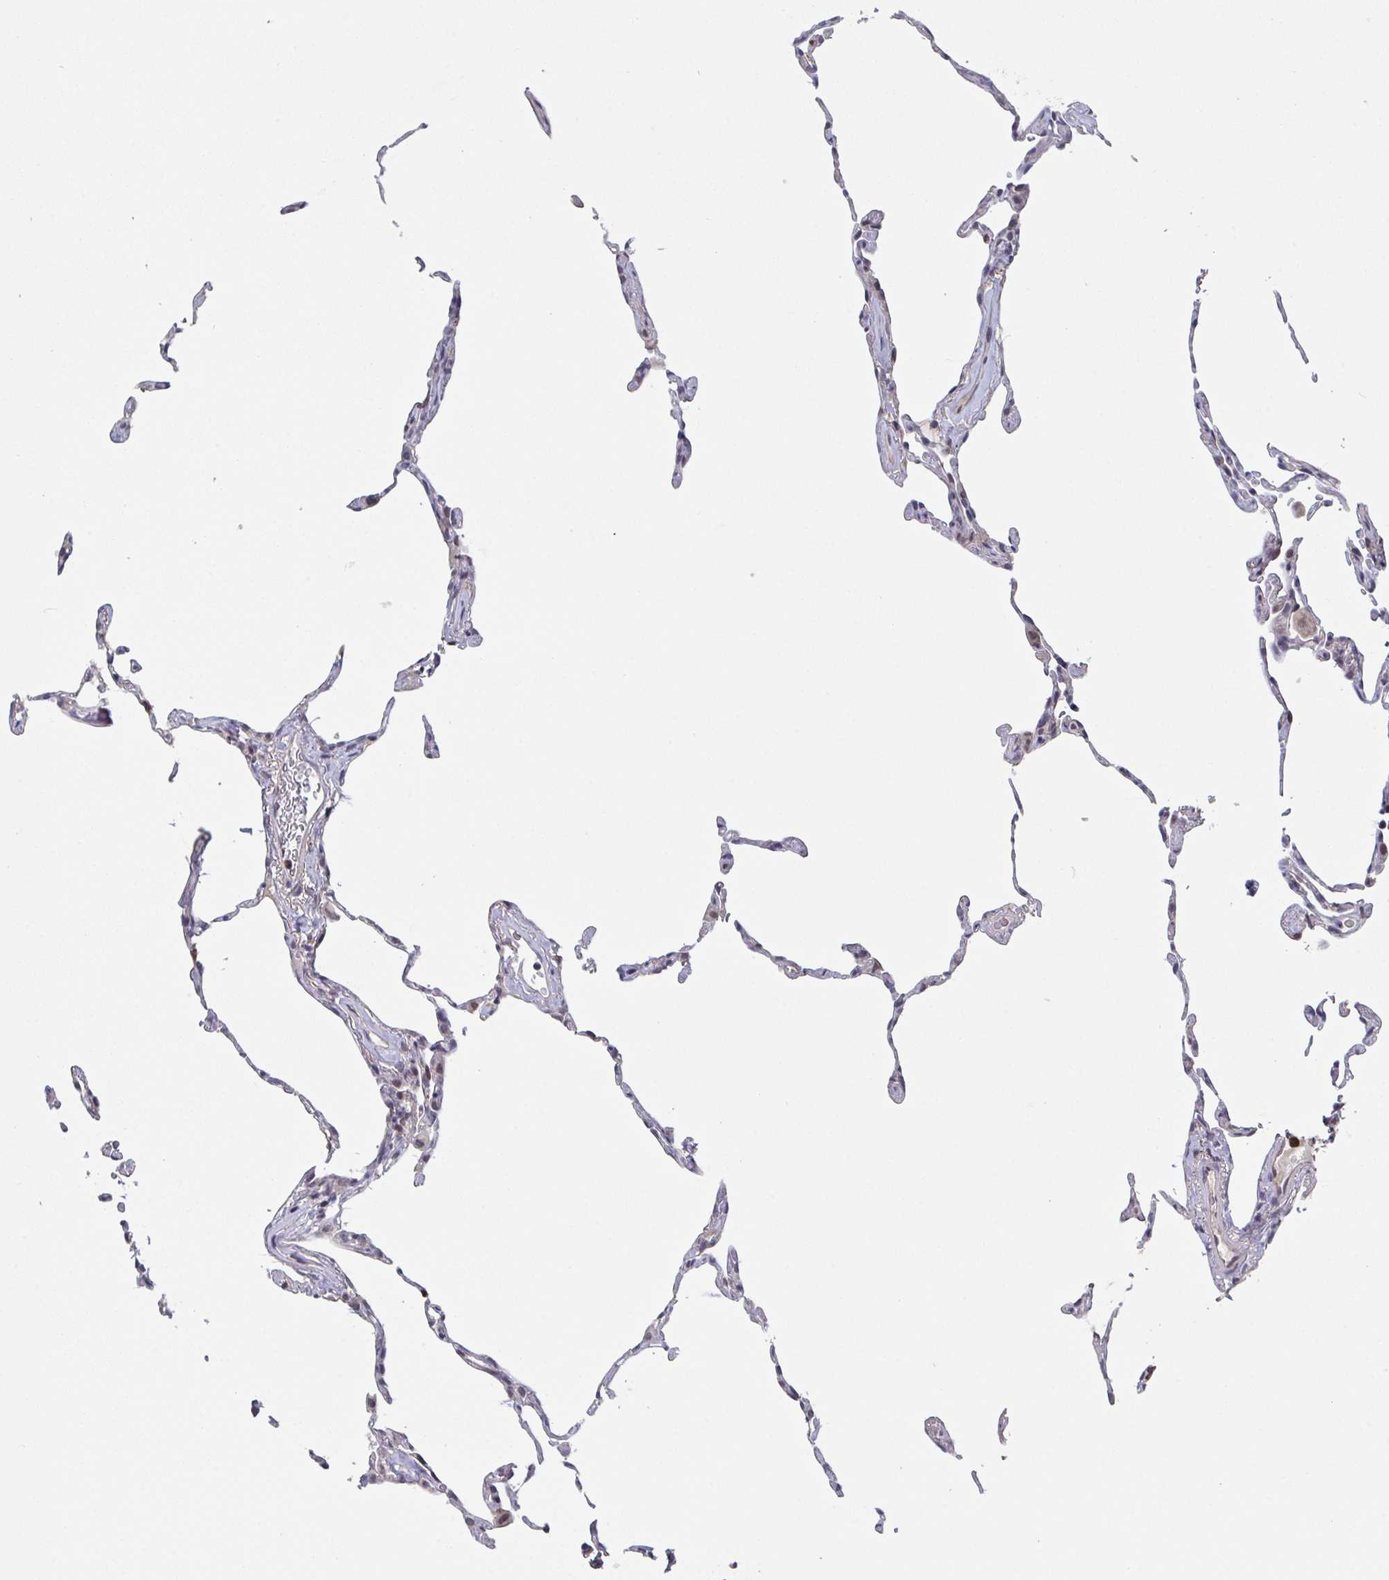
{"staining": {"intensity": "strong", "quantity": "<25%", "location": "nuclear"}, "tissue": "lung", "cell_type": "Alveolar cells", "image_type": "normal", "snomed": [{"axis": "morphology", "description": "Normal tissue, NOS"}, {"axis": "topography", "description": "Lung"}], "caption": "Alveolar cells show medium levels of strong nuclear staining in approximately <25% of cells in benign lung. The staining is performed using DAB brown chromogen to label protein expression. The nuclei are counter-stained blue using hematoxylin.", "gene": "RNF212", "patient": {"sex": "female", "age": 57}}